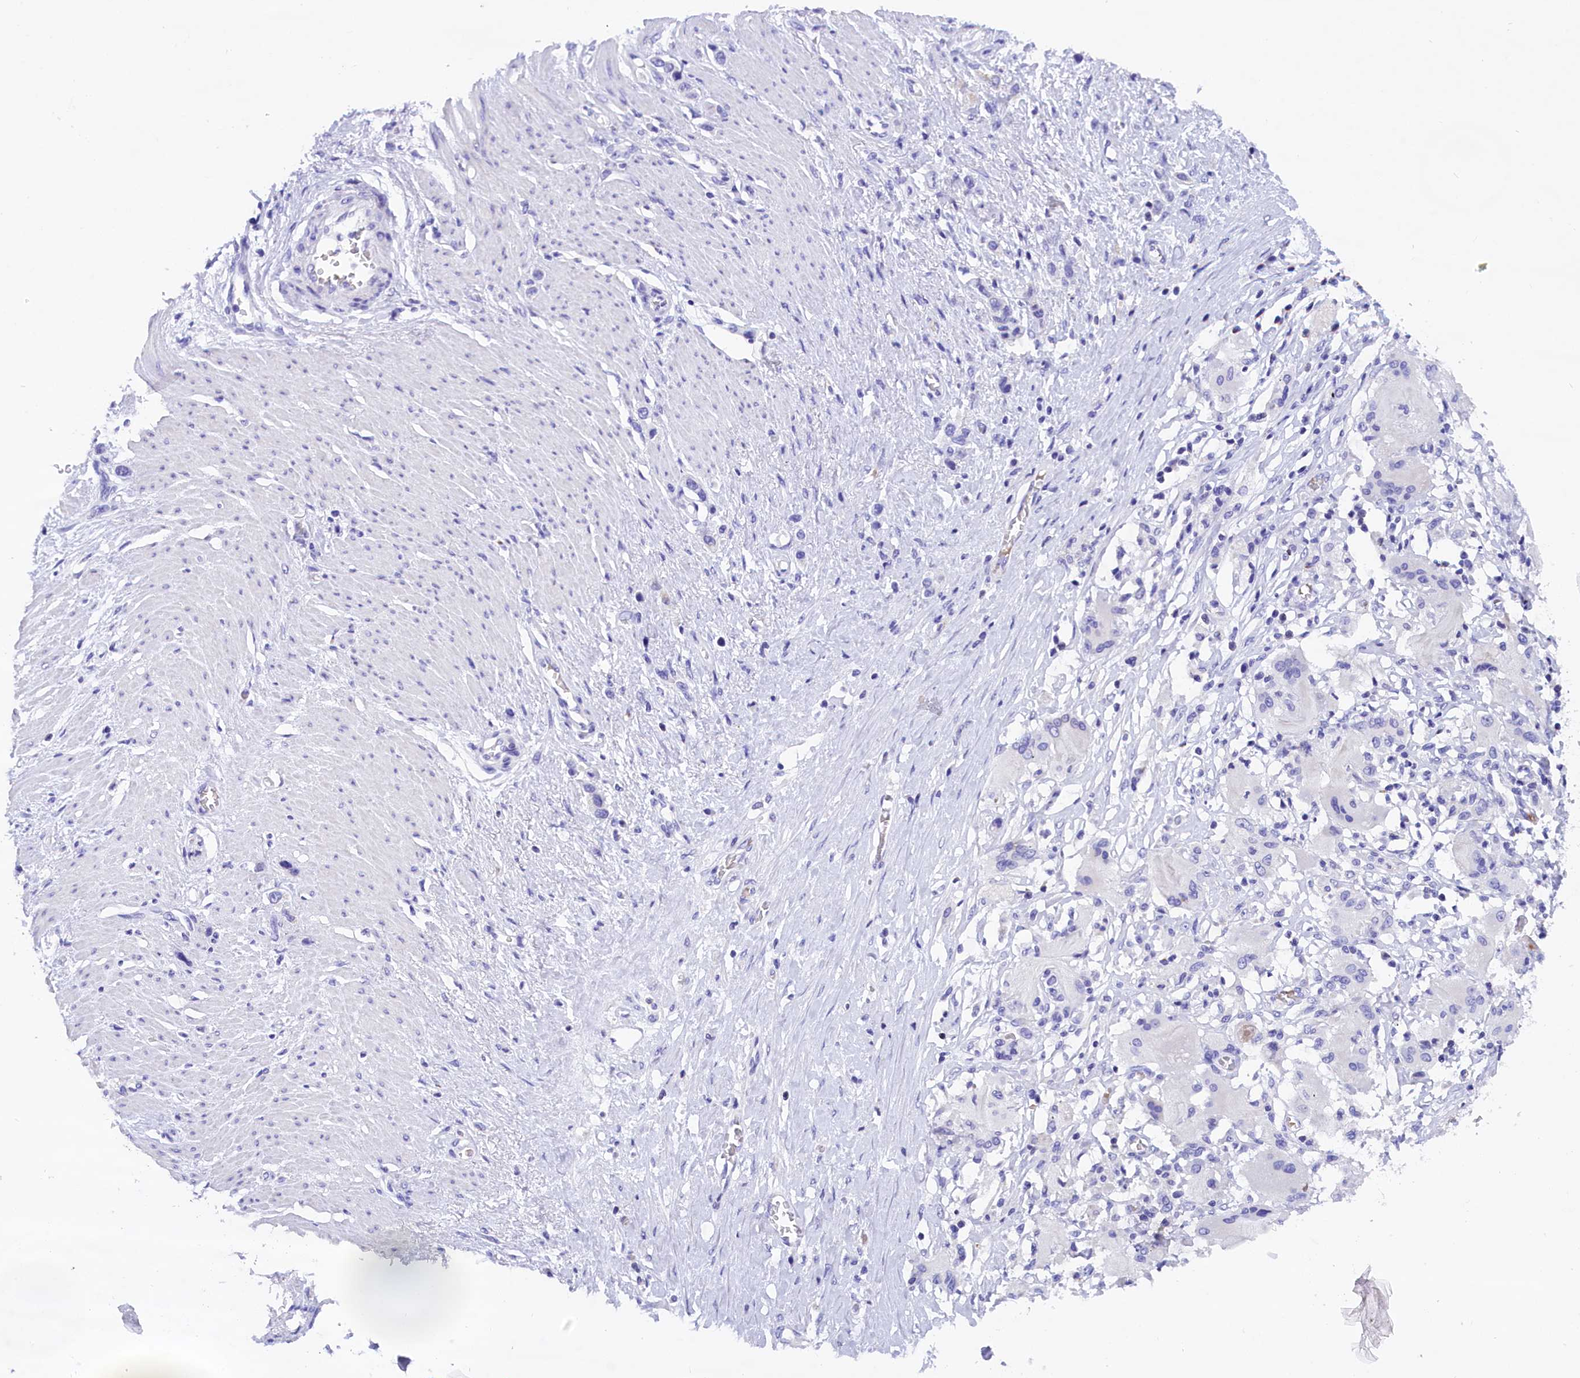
{"staining": {"intensity": "negative", "quantity": "none", "location": "none"}, "tissue": "stomach cancer", "cell_type": "Tumor cells", "image_type": "cancer", "snomed": [{"axis": "morphology", "description": "Adenocarcinoma, NOS"}, {"axis": "morphology", "description": "Adenocarcinoma, High grade"}, {"axis": "topography", "description": "Stomach, upper"}, {"axis": "topography", "description": "Stomach, lower"}], "caption": "High power microscopy photomicrograph of an IHC micrograph of stomach cancer, revealing no significant expression in tumor cells.", "gene": "ABAT", "patient": {"sex": "female", "age": 65}}